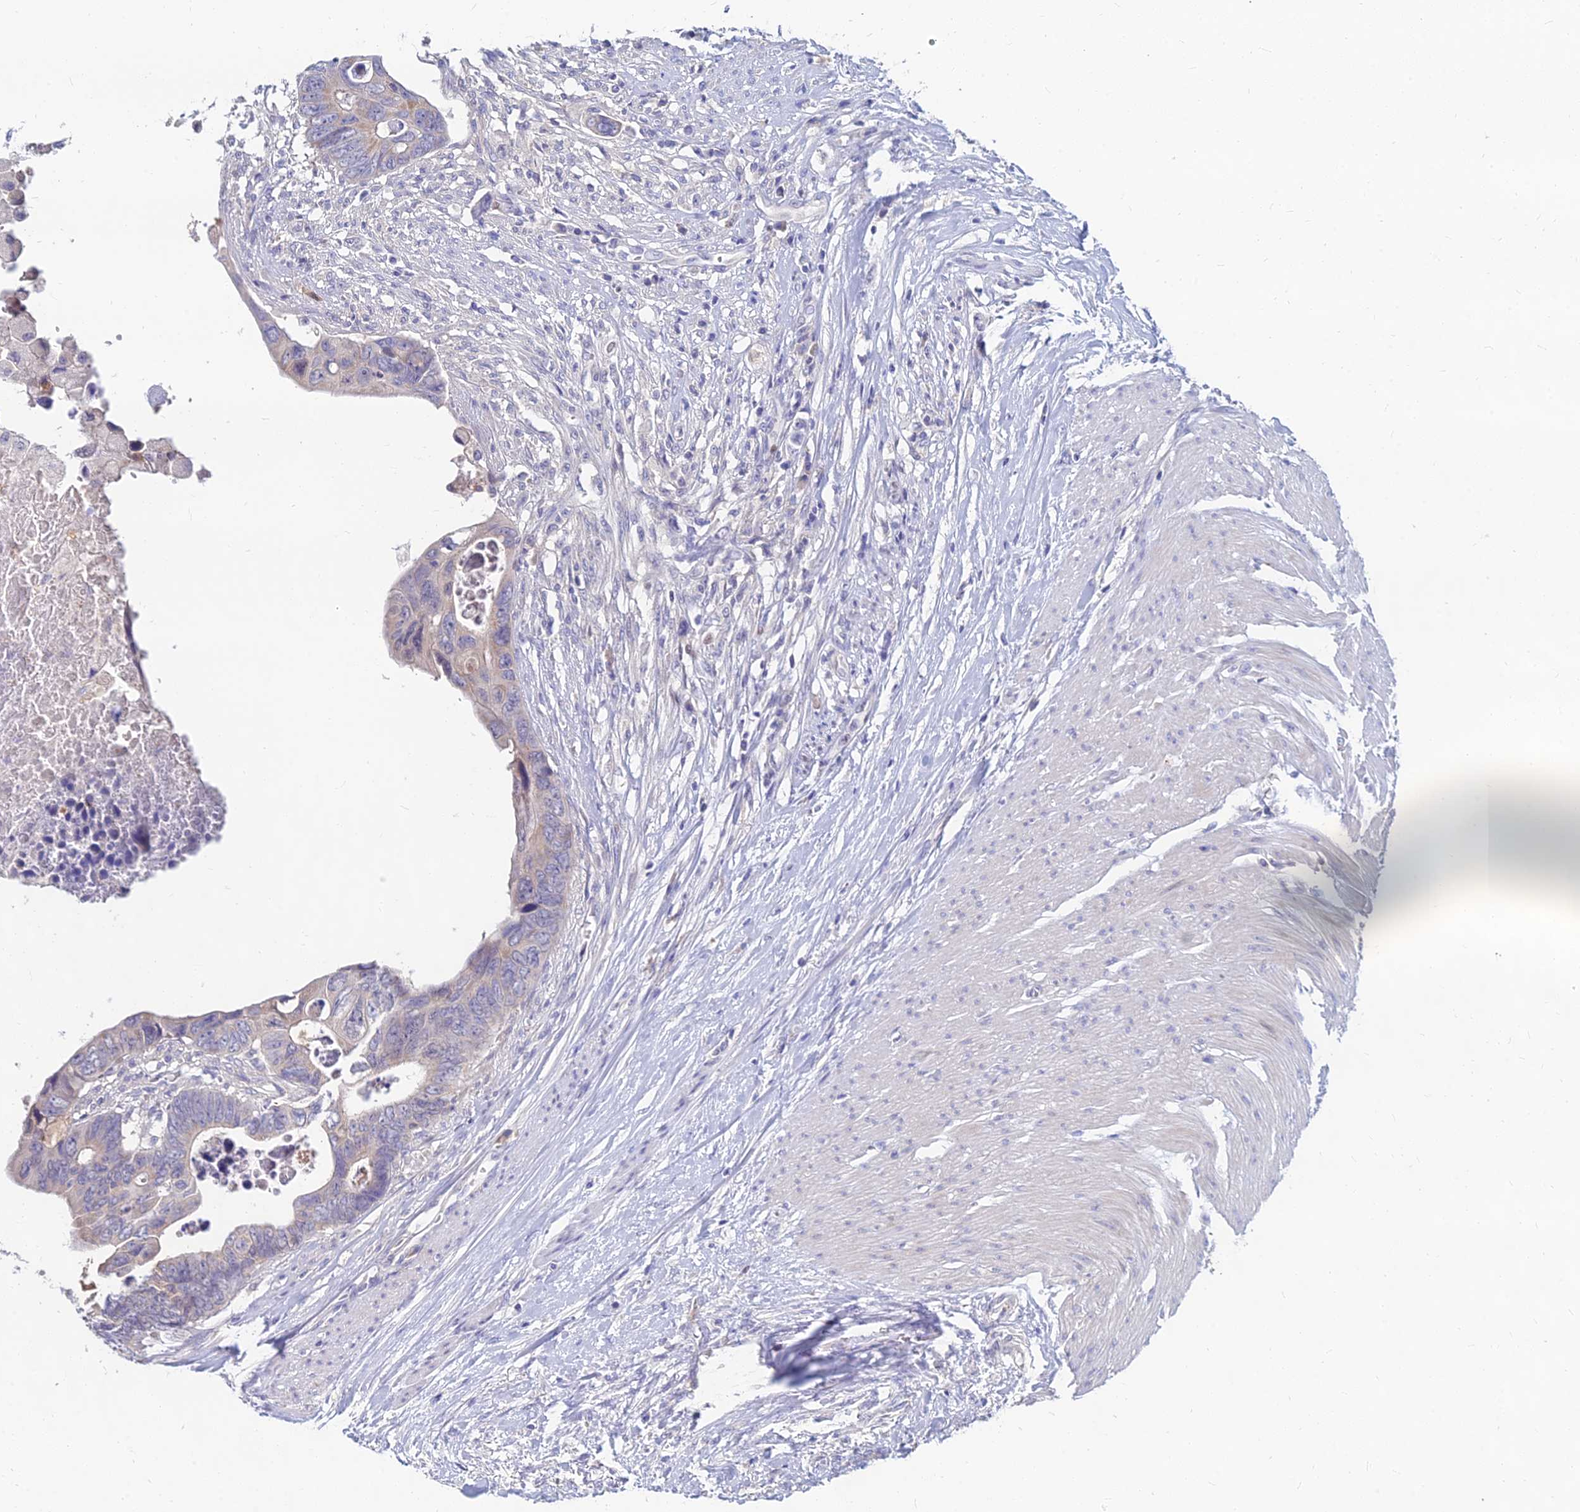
{"staining": {"intensity": "weak", "quantity": "<25%", "location": "cytoplasmic/membranous"}, "tissue": "colorectal cancer", "cell_type": "Tumor cells", "image_type": "cancer", "snomed": [{"axis": "morphology", "description": "Adenocarcinoma, NOS"}, {"axis": "topography", "description": "Rectum"}], "caption": "Immunohistochemistry micrograph of neoplastic tissue: colorectal cancer stained with DAB (3,3'-diaminobenzidine) exhibits no significant protein staining in tumor cells.", "gene": "GOLGA6D", "patient": {"sex": "female", "age": 78}}